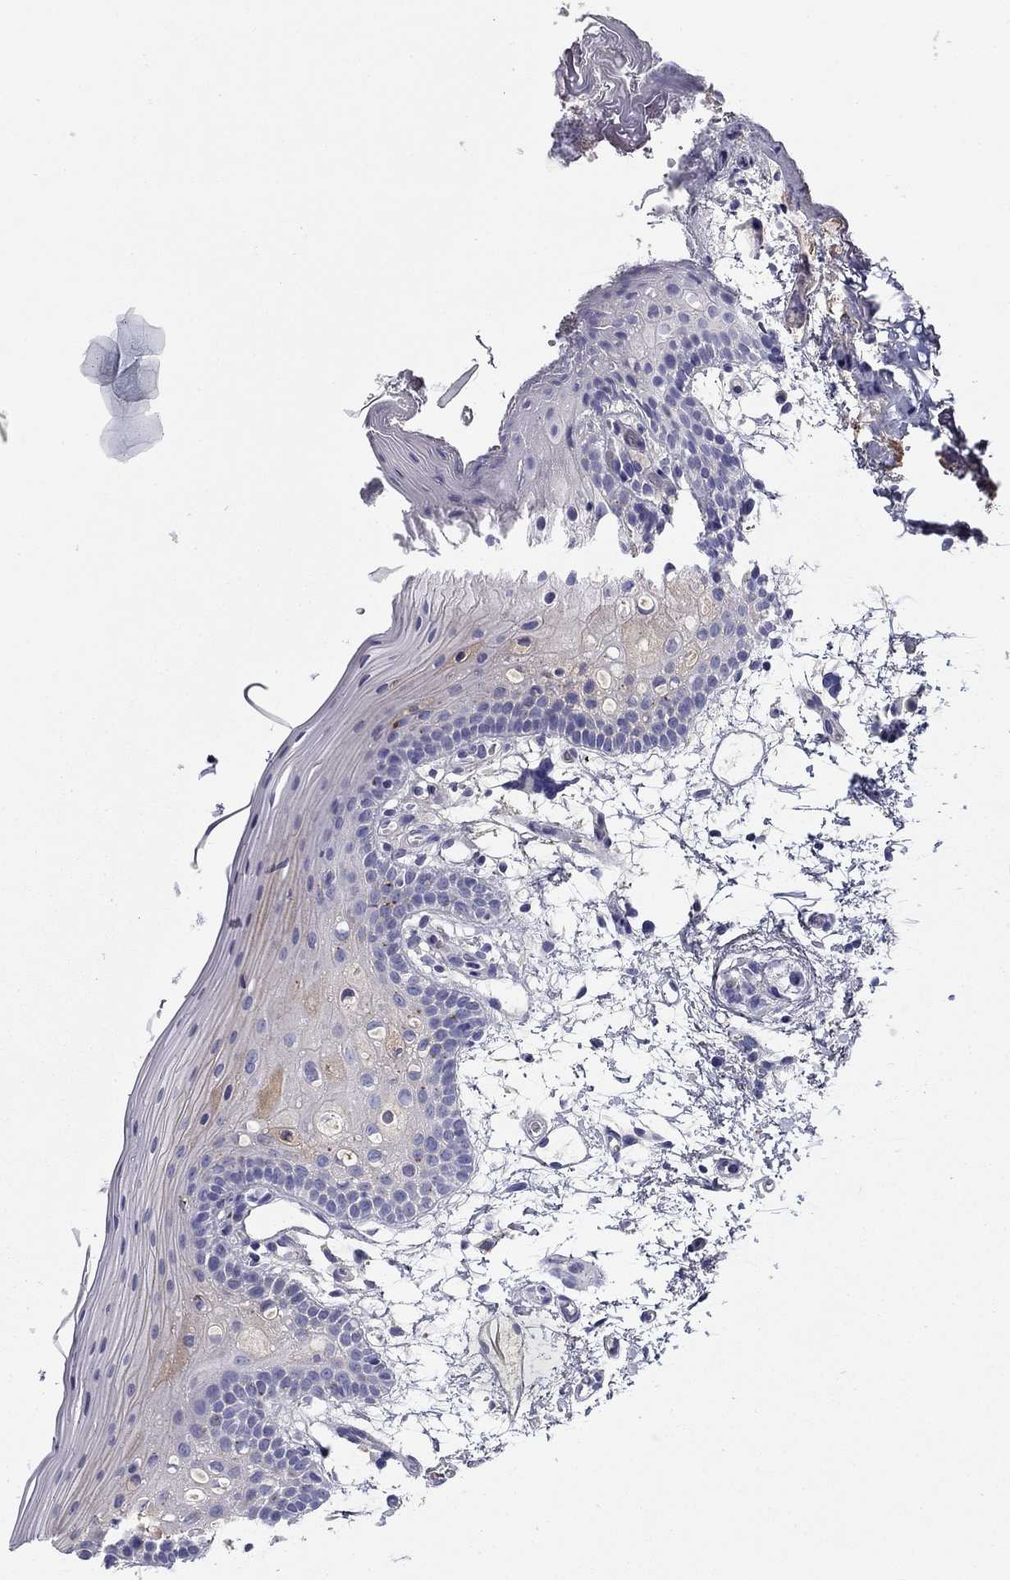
{"staining": {"intensity": "negative", "quantity": "none", "location": "none"}, "tissue": "oral mucosa", "cell_type": "Squamous epithelial cells", "image_type": "normal", "snomed": [{"axis": "morphology", "description": "Normal tissue, NOS"}, {"axis": "topography", "description": "Oral tissue"}, {"axis": "topography", "description": "Tounge, NOS"}], "caption": "An immunohistochemistry (IHC) image of normal oral mucosa is shown. There is no staining in squamous epithelial cells of oral mucosa.", "gene": "CPLX4", "patient": {"sex": "female", "age": 83}}